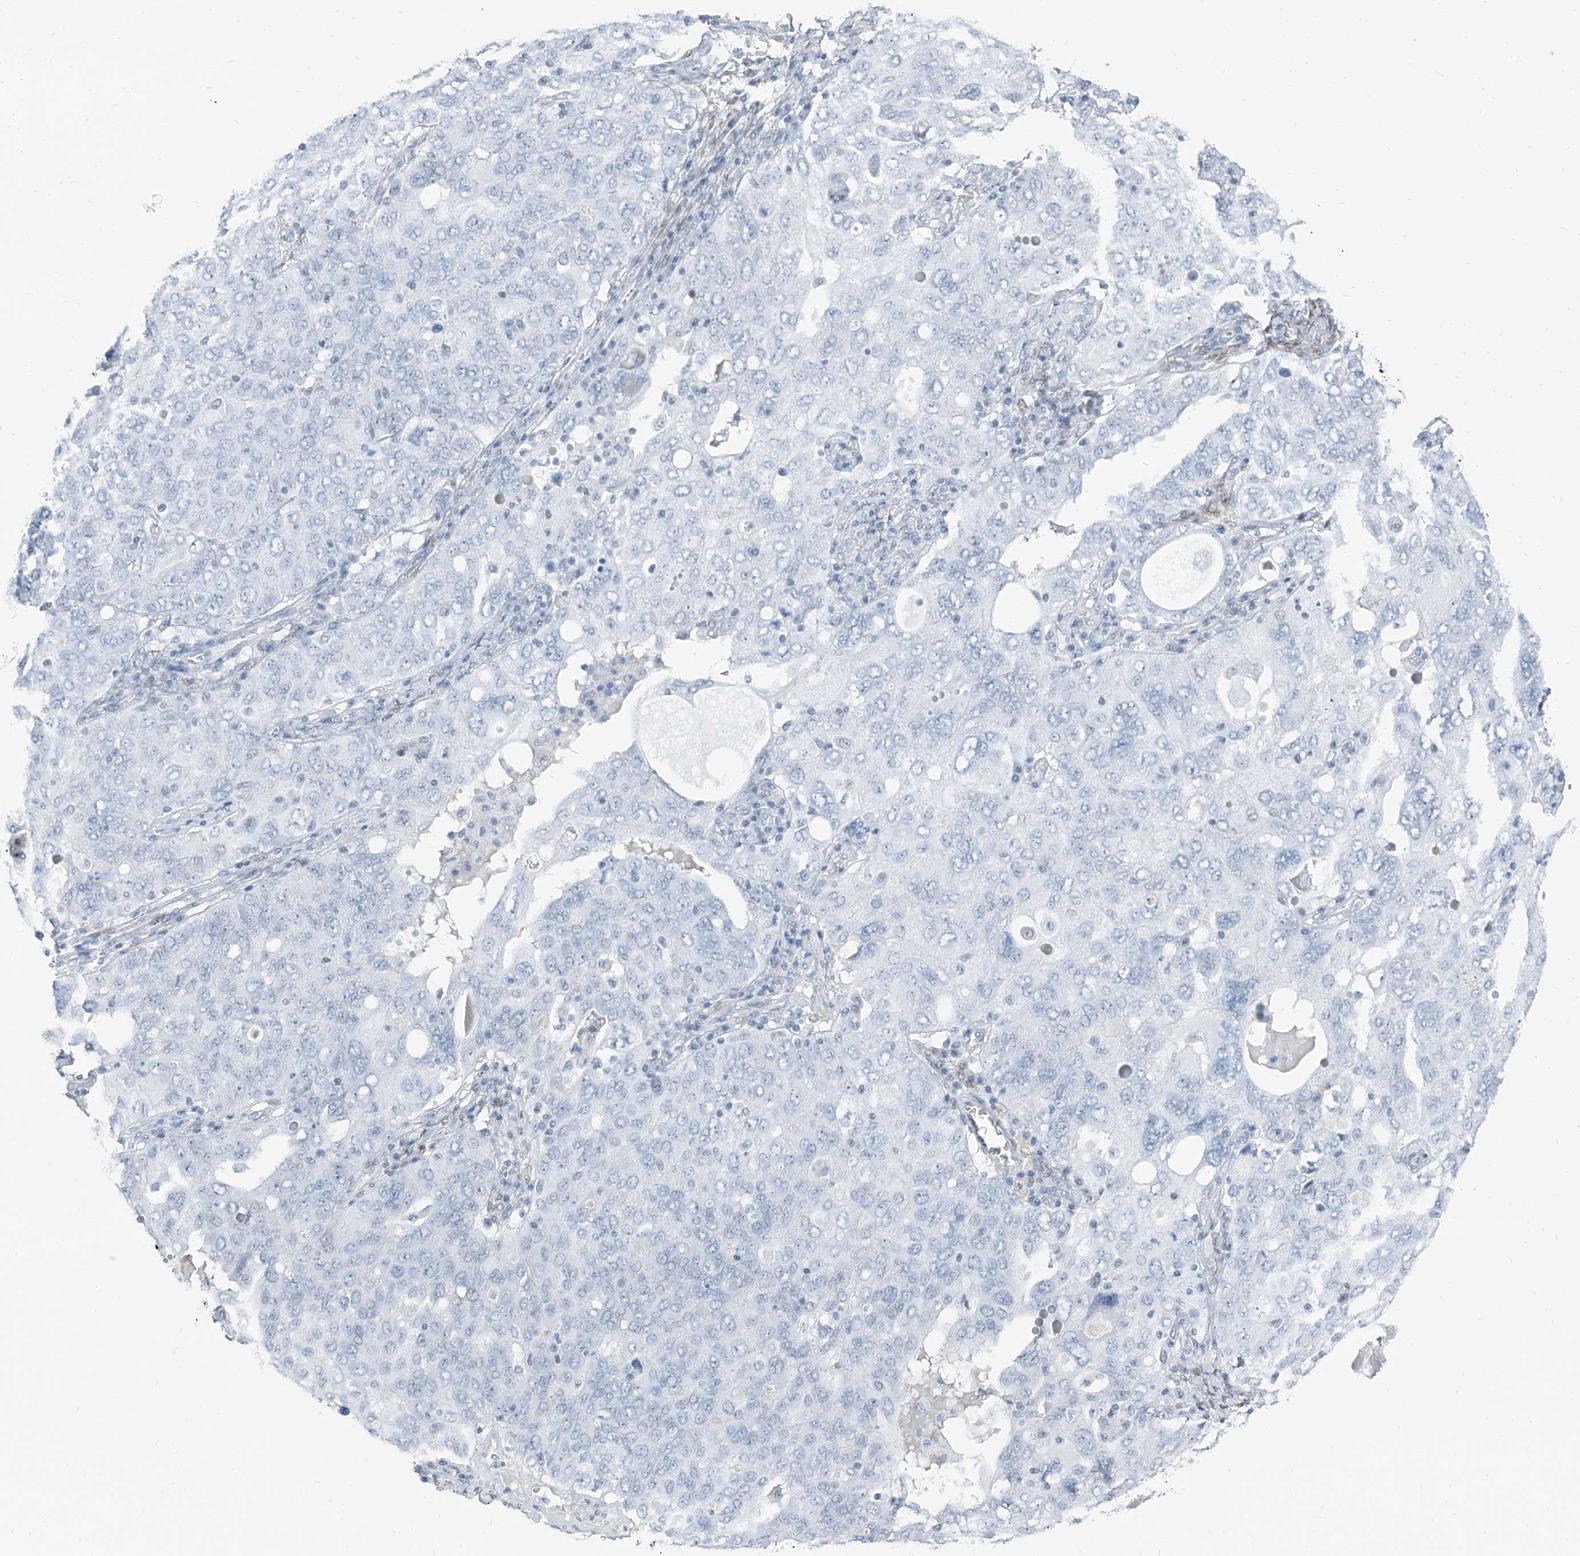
{"staining": {"intensity": "negative", "quantity": "none", "location": "none"}, "tissue": "ovarian cancer", "cell_type": "Tumor cells", "image_type": "cancer", "snomed": [{"axis": "morphology", "description": "Carcinoma, endometroid"}, {"axis": "topography", "description": "Ovary"}], "caption": "Immunohistochemistry (IHC) photomicrograph of ovarian cancer (endometroid carcinoma) stained for a protein (brown), which demonstrates no expression in tumor cells.", "gene": "RGN", "patient": {"sex": "female", "age": 62}}